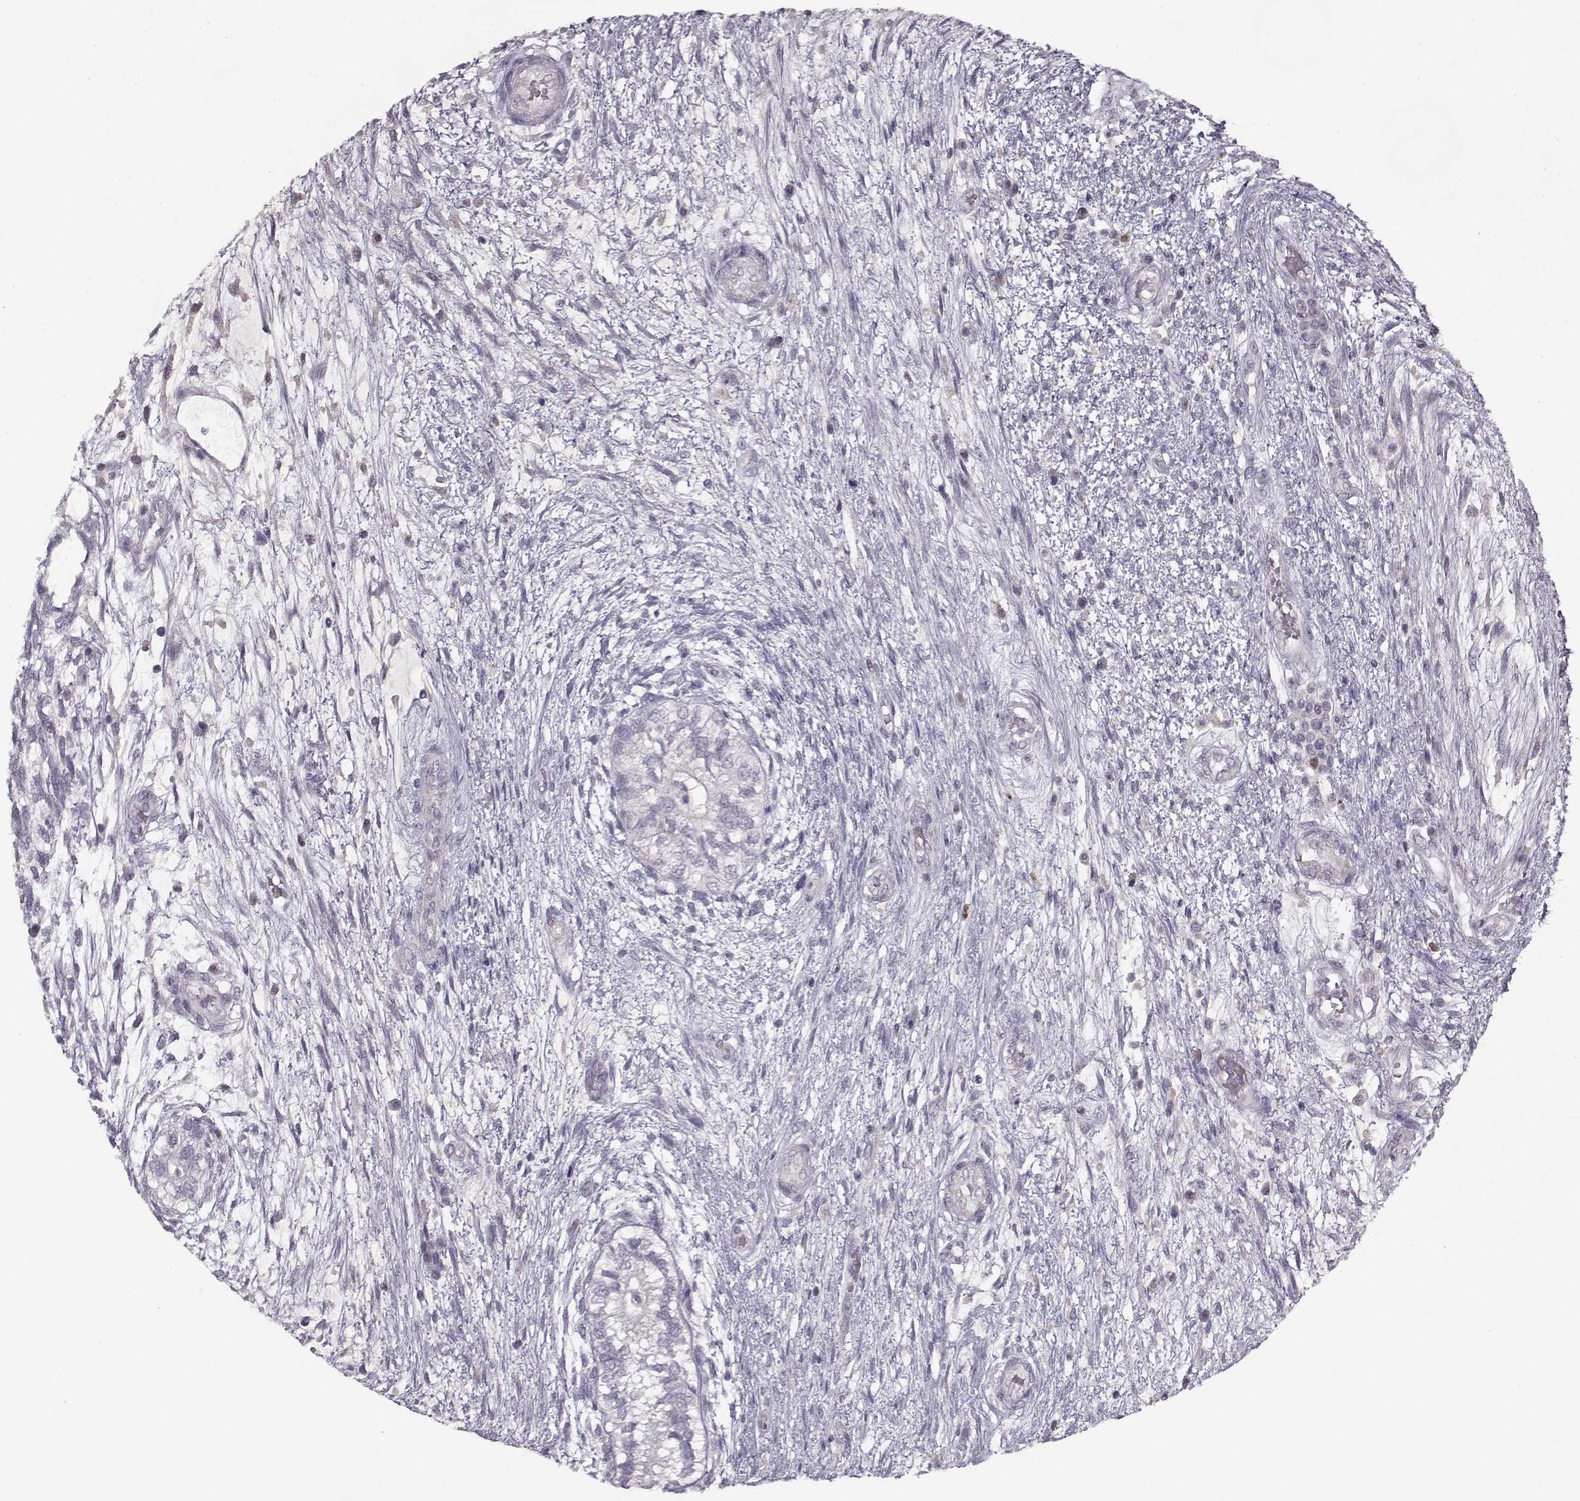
{"staining": {"intensity": "negative", "quantity": "none", "location": "none"}, "tissue": "testis cancer", "cell_type": "Tumor cells", "image_type": "cancer", "snomed": [{"axis": "morphology", "description": "Normal tissue, NOS"}, {"axis": "morphology", "description": "Carcinoma, Embryonal, NOS"}, {"axis": "topography", "description": "Testis"}, {"axis": "topography", "description": "Epididymis"}], "caption": "This micrograph is of testis cancer (embryonal carcinoma) stained with immunohistochemistry to label a protein in brown with the nuclei are counter-stained blue. There is no positivity in tumor cells.", "gene": "KRT9", "patient": {"sex": "male", "age": 32}}